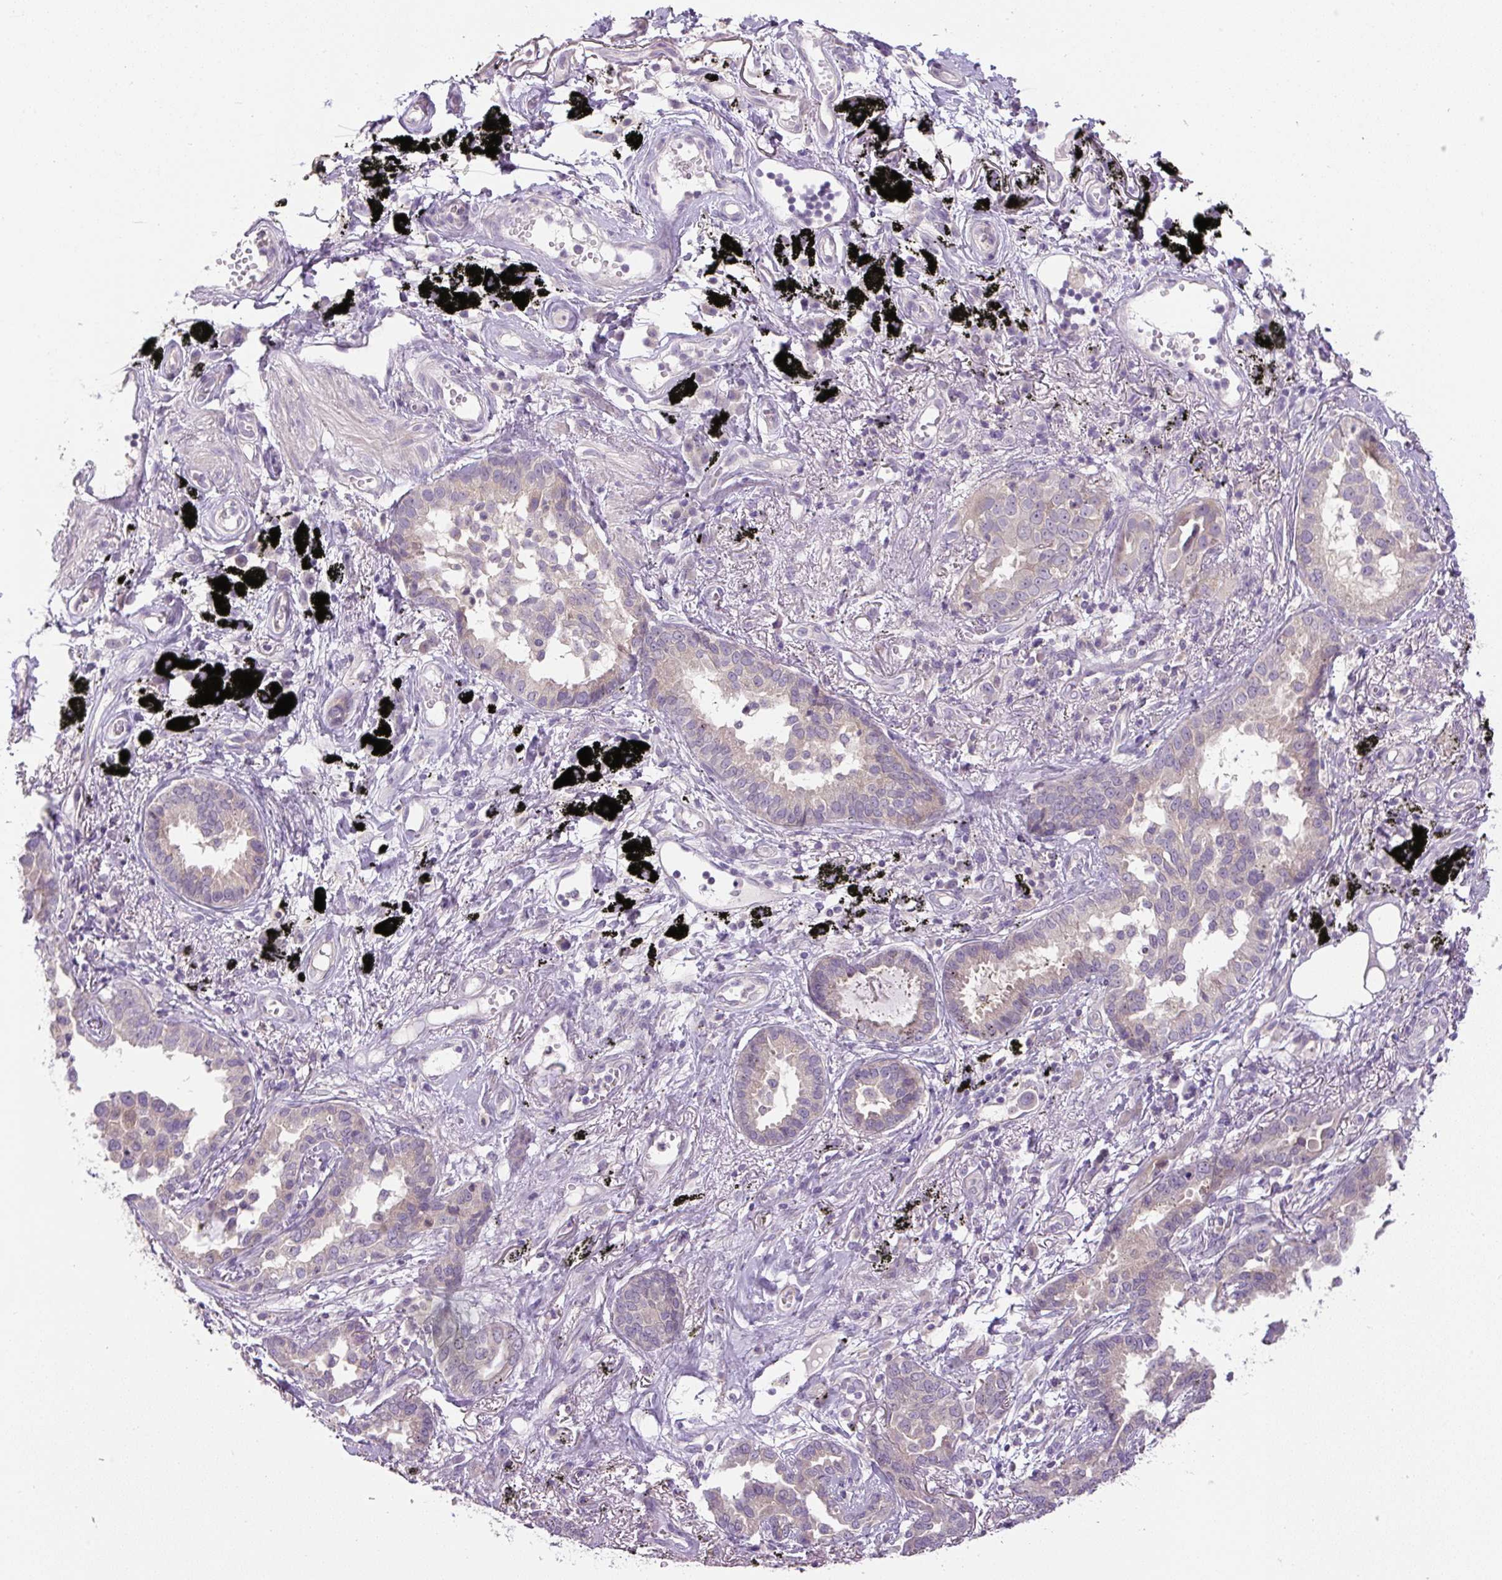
{"staining": {"intensity": "negative", "quantity": "none", "location": "none"}, "tissue": "lung cancer", "cell_type": "Tumor cells", "image_type": "cancer", "snomed": [{"axis": "morphology", "description": "Adenocarcinoma, NOS"}, {"axis": "topography", "description": "Lung"}], "caption": "Immunohistochemistry micrograph of neoplastic tissue: lung cancer stained with DAB (3,3'-diaminobenzidine) reveals no significant protein positivity in tumor cells.", "gene": "UBL3", "patient": {"sex": "male", "age": 67}}